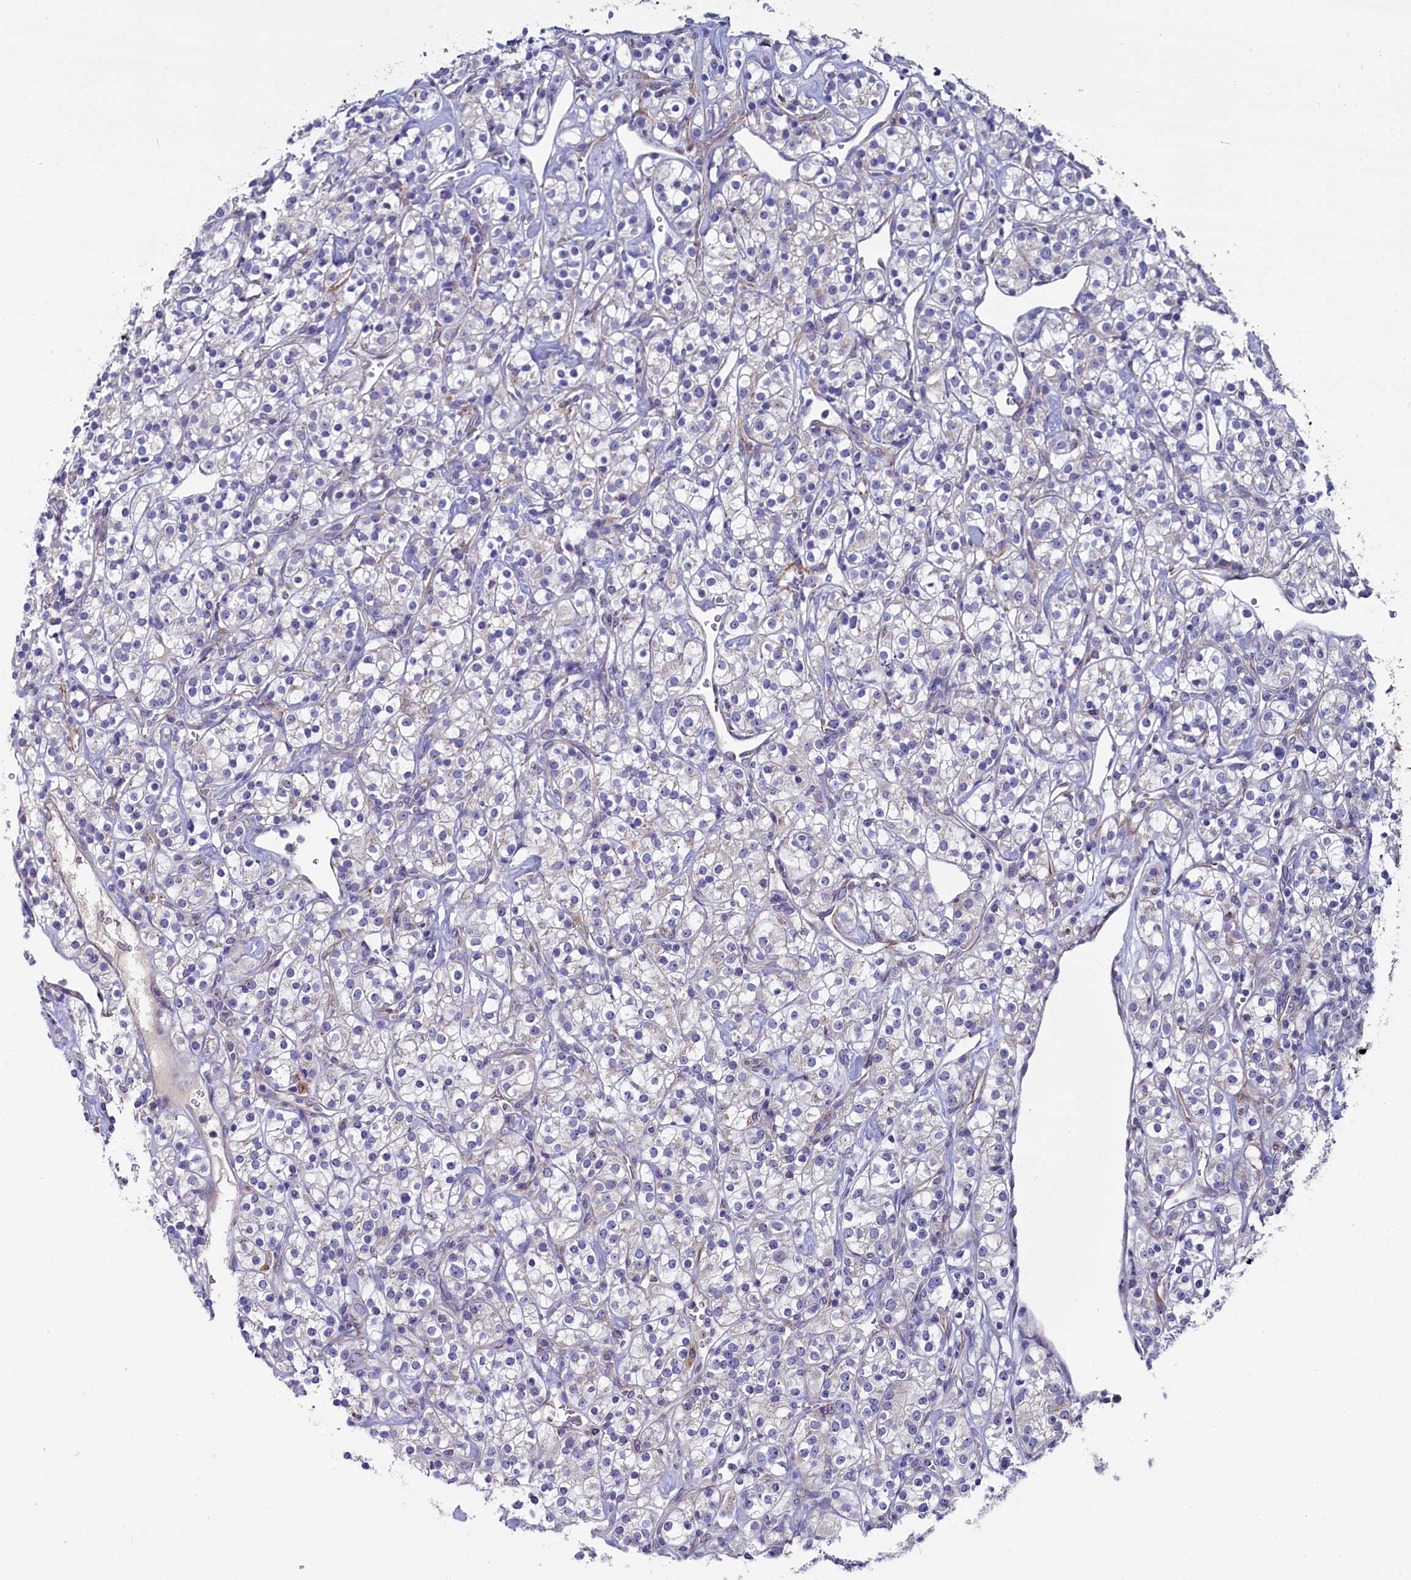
{"staining": {"intensity": "negative", "quantity": "none", "location": "none"}, "tissue": "renal cancer", "cell_type": "Tumor cells", "image_type": "cancer", "snomed": [{"axis": "morphology", "description": "Adenocarcinoma, NOS"}, {"axis": "topography", "description": "Kidney"}], "caption": "An IHC histopathology image of adenocarcinoma (renal) is shown. There is no staining in tumor cells of adenocarcinoma (renal). (DAB (3,3'-diaminobenzidine) immunohistochemistry visualized using brightfield microscopy, high magnification).", "gene": "GPR108", "patient": {"sex": "male", "age": 77}}